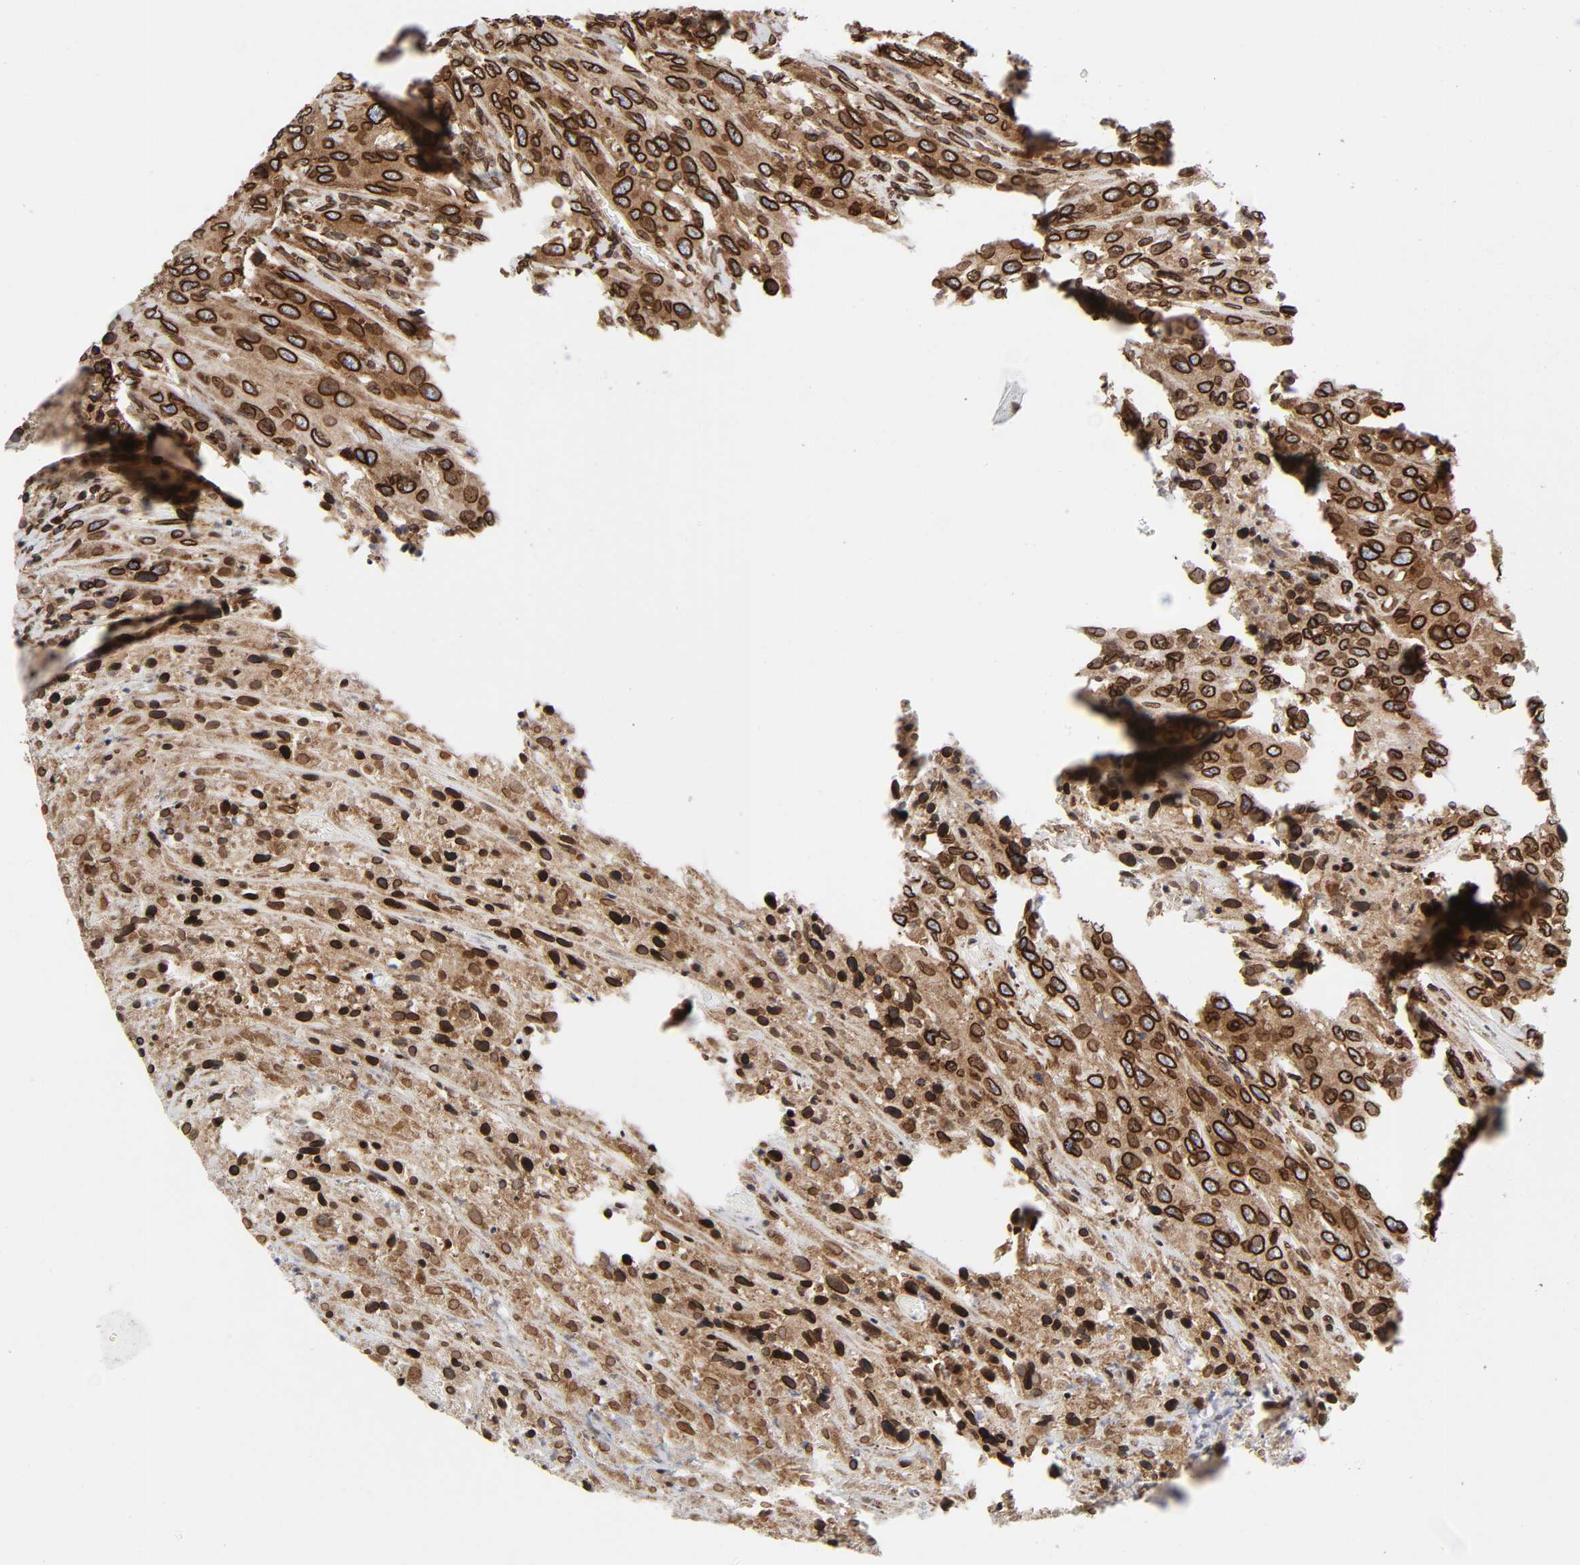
{"staining": {"intensity": "strong", "quantity": ">75%", "location": "cytoplasmic/membranous,nuclear"}, "tissue": "urothelial cancer", "cell_type": "Tumor cells", "image_type": "cancer", "snomed": [{"axis": "morphology", "description": "Urothelial carcinoma, High grade"}, {"axis": "topography", "description": "Urinary bladder"}], "caption": "There is high levels of strong cytoplasmic/membranous and nuclear staining in tumor cells of urothelial carcinoma (high-grade), as demonstrated by immunohistochemical staining (brown color).", "gene": "RANGAP1", "patient": {"sex": "male", "age": 61}}